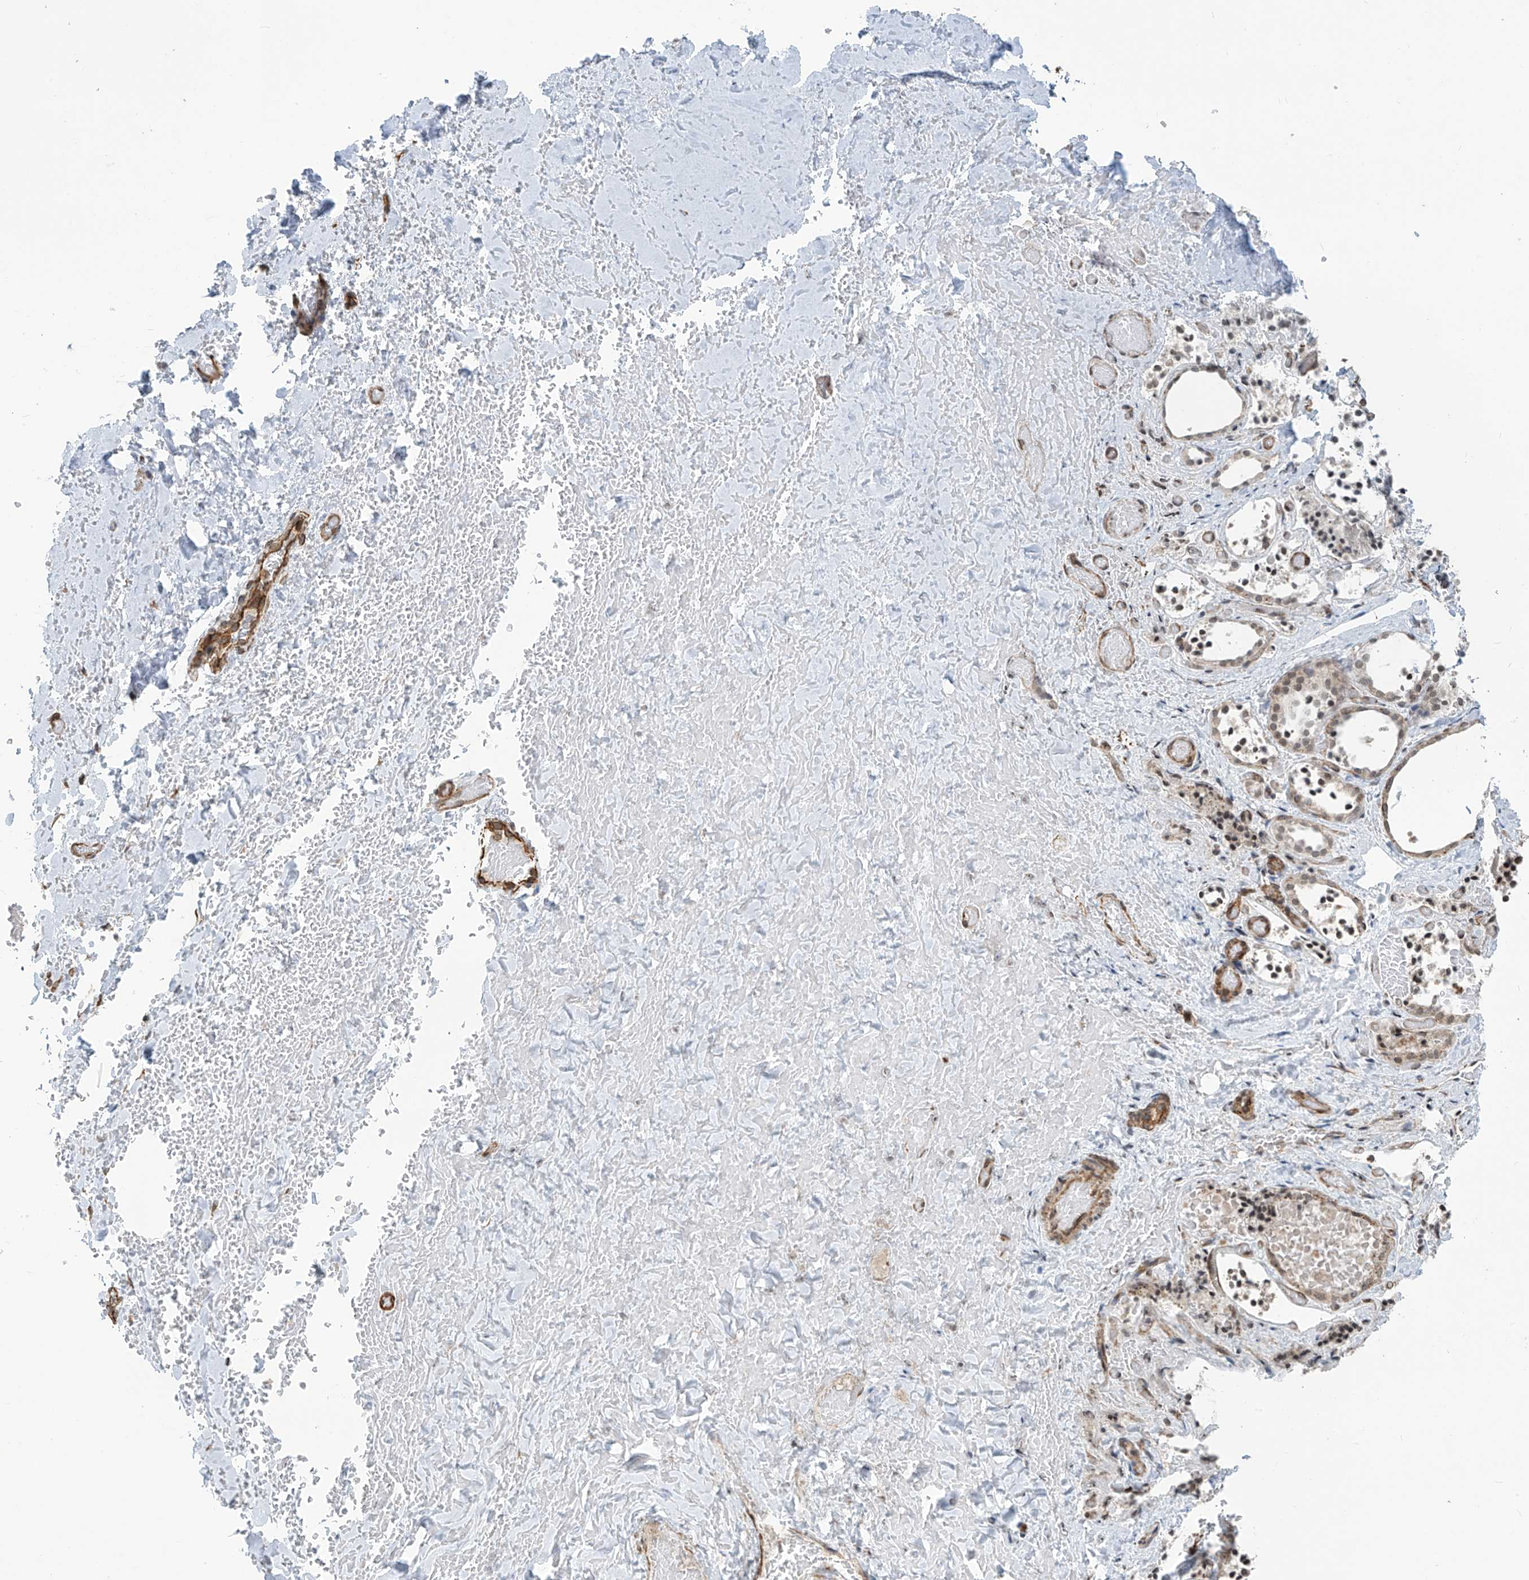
{"staining": {"intensity": "weak", "quantity": ">75%", "location": "nuclear"}, "tissue": "thyroid gland", "cell_type": "Glandular cells", "image_type": "normal", "snomed": [{"axis": "morphology", "description": "Normal tissue, NOS"}, {"axis": "topography", "description": "Thyroid gland"}], "caption": "Thyroid gland stained with DAB immunohistochemistry (IHC) exhibits low levels of weak nuclear expression in approximately >75% of glandular cells.", "gene": "METAP1D", "patient": {"sex": "female", "age": 44}}